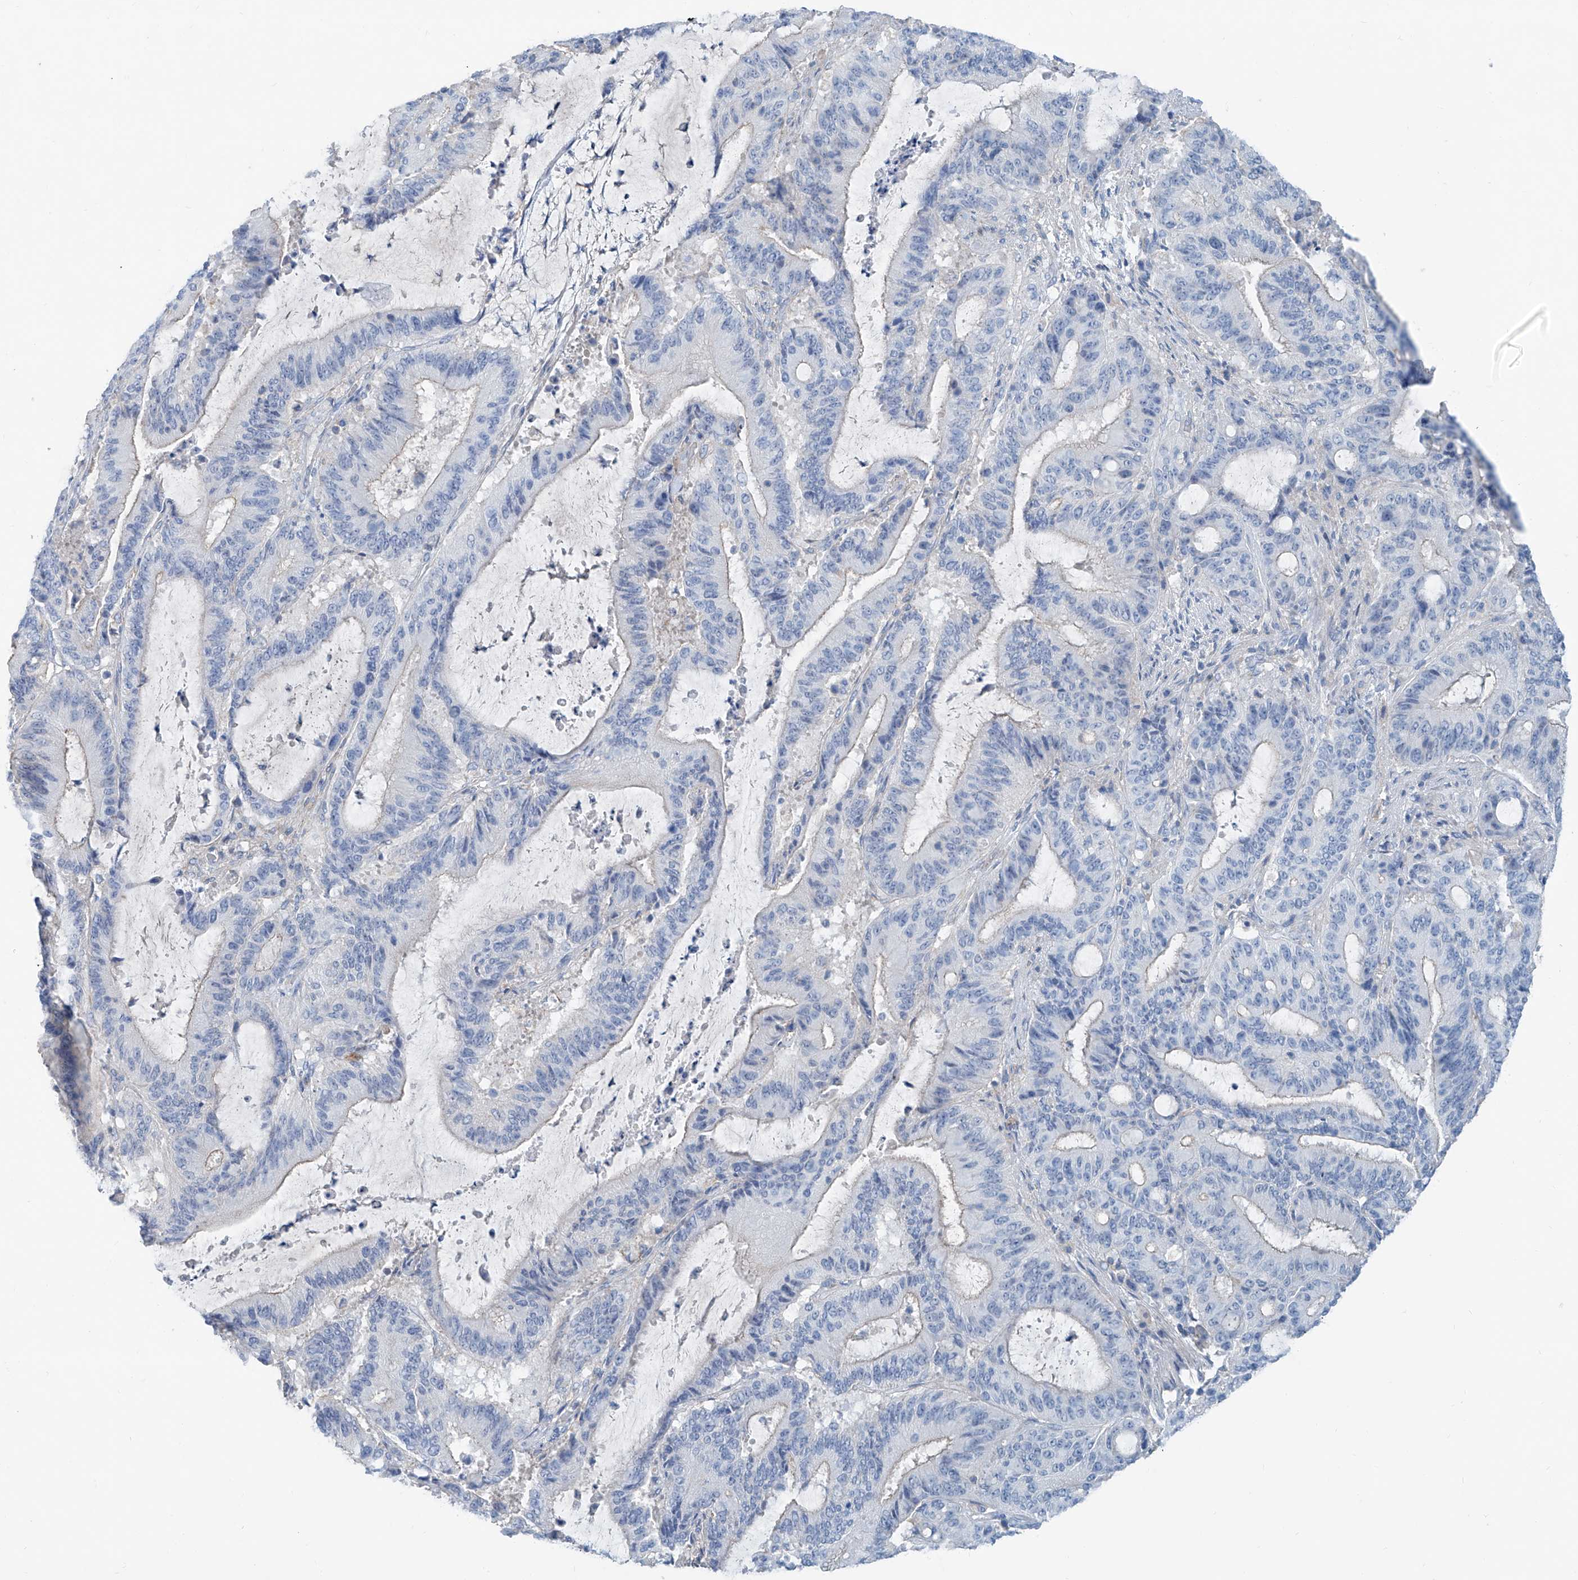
{"staining": {"intensity": "negative", "quantity": "none", "location": "none"}, "tissue": "liver cancer", "cell_type": "Tumor cells", "image_type": "cancer", "snomed": [{"axis": "morphology", "description": "Normal tissue, NOS"}, {"axis": "morphology", "description": "Cholangiocarcinoma"}, {"axis": "topography", "description": "Liver"}, {"axis": "topography", "description": "Peripheral nerve tissue"}], "caption": "Immunohistochemistry photomicrograph of neoplastic tissue: liver cancer stained with DAB shows no significant protein expression in tumor cells.", "gene": "ANKRD34A", "patient": {"sex": "female", "age": 73}}